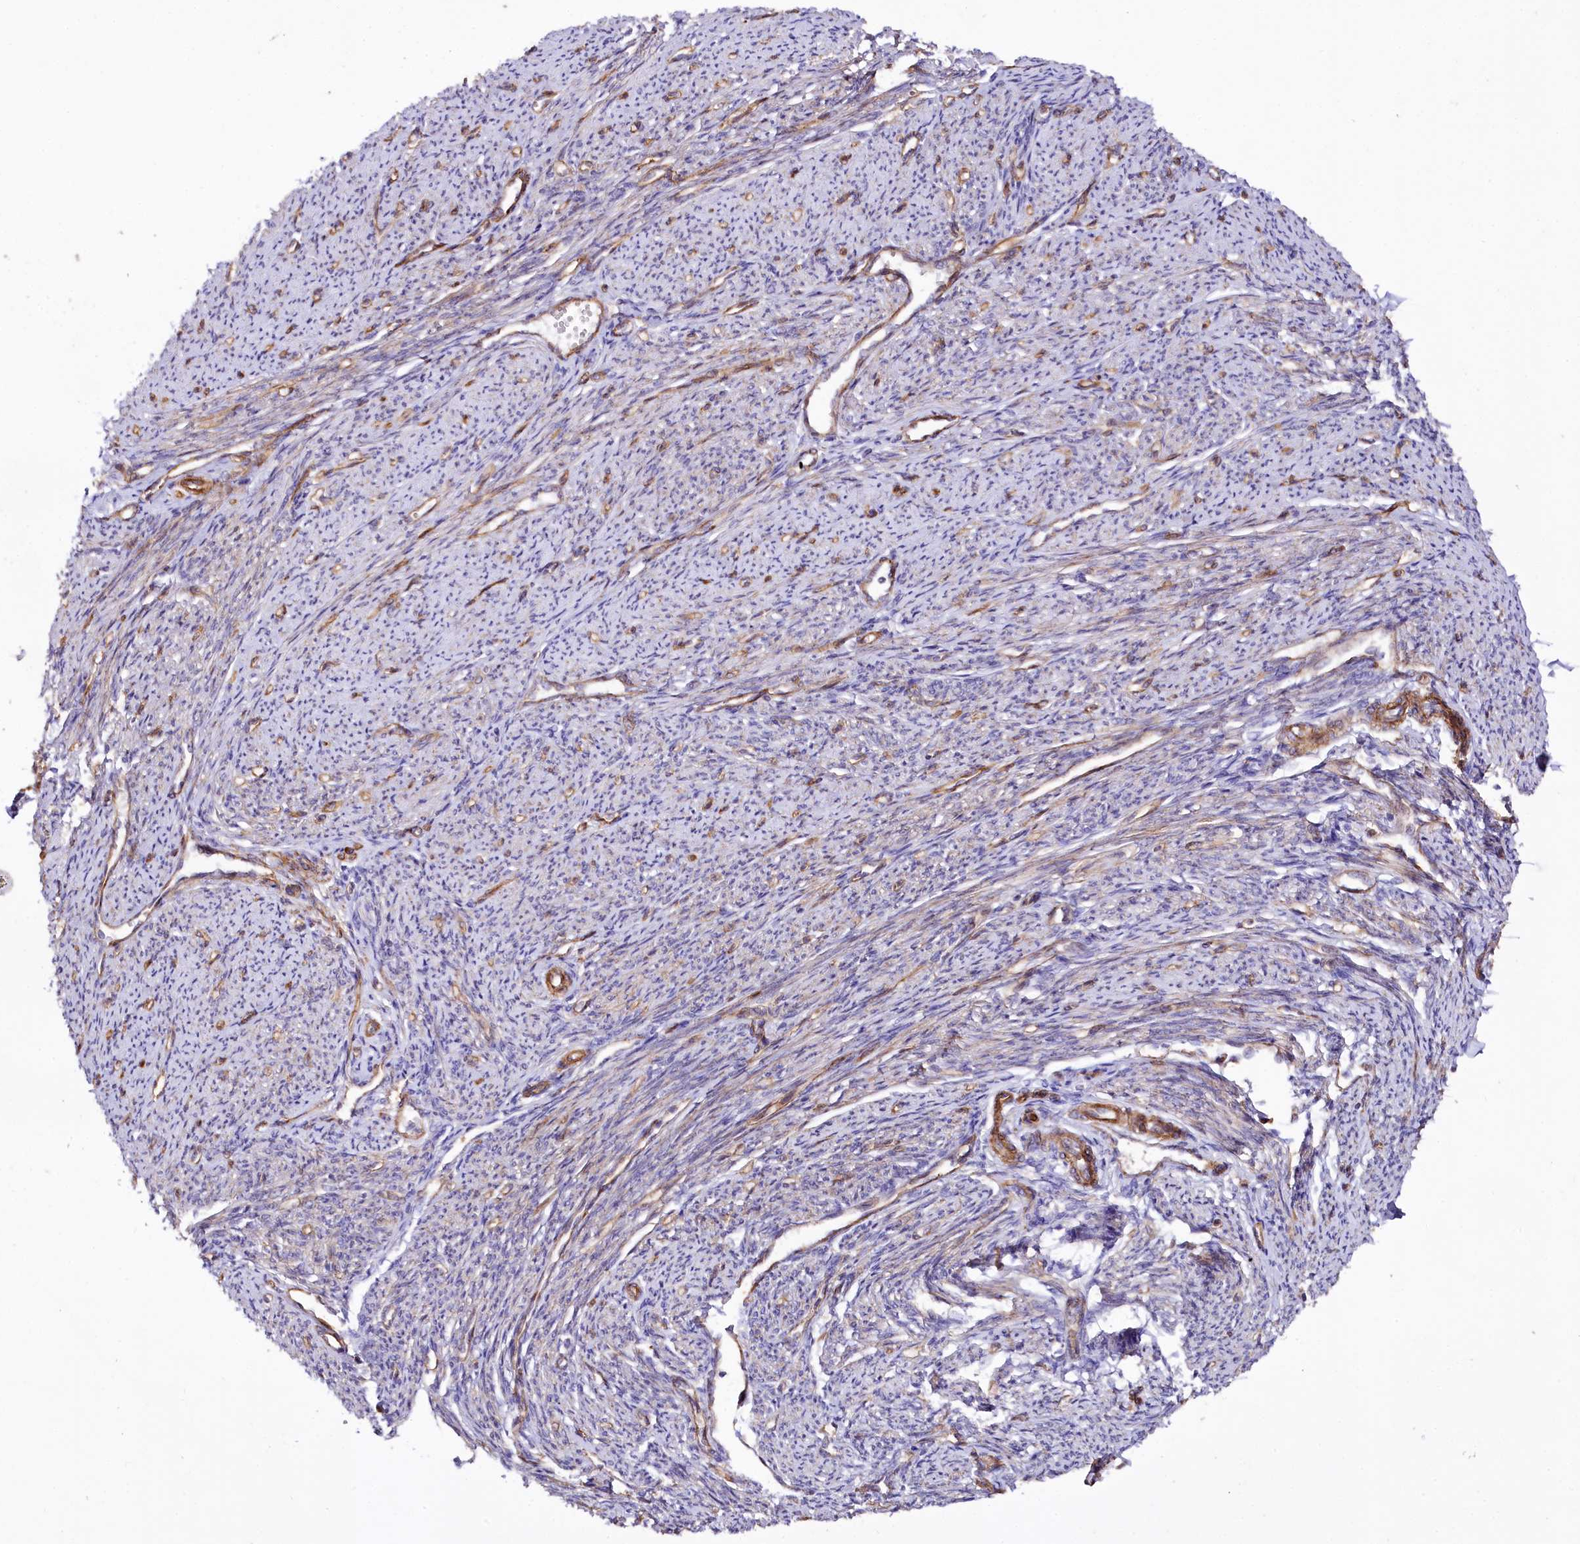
{"staining": {"intensity": "strong", "quantity": "25%-75%", "location": "cytoplasmic/membranous"}, "tissue": "smooth muscle", "cell_type": "Smooth muscle cells", "image_type": "normal", "snomed": [{"axis": "morphology", "description": "Normal tissue, NOS"}, {"axis": "topography", "description": "Smooth muscle"}, {"axis": "topography", "description": "Uterus"}], "caption": "This is an image of immunohistochemistry staining of benign smooth muscle, which shows strong expression in the cytoplasmic/membranous of smooth muscle cells.", "gene": "SPATS2", "patient": {"sex": "female", "age": 59}}